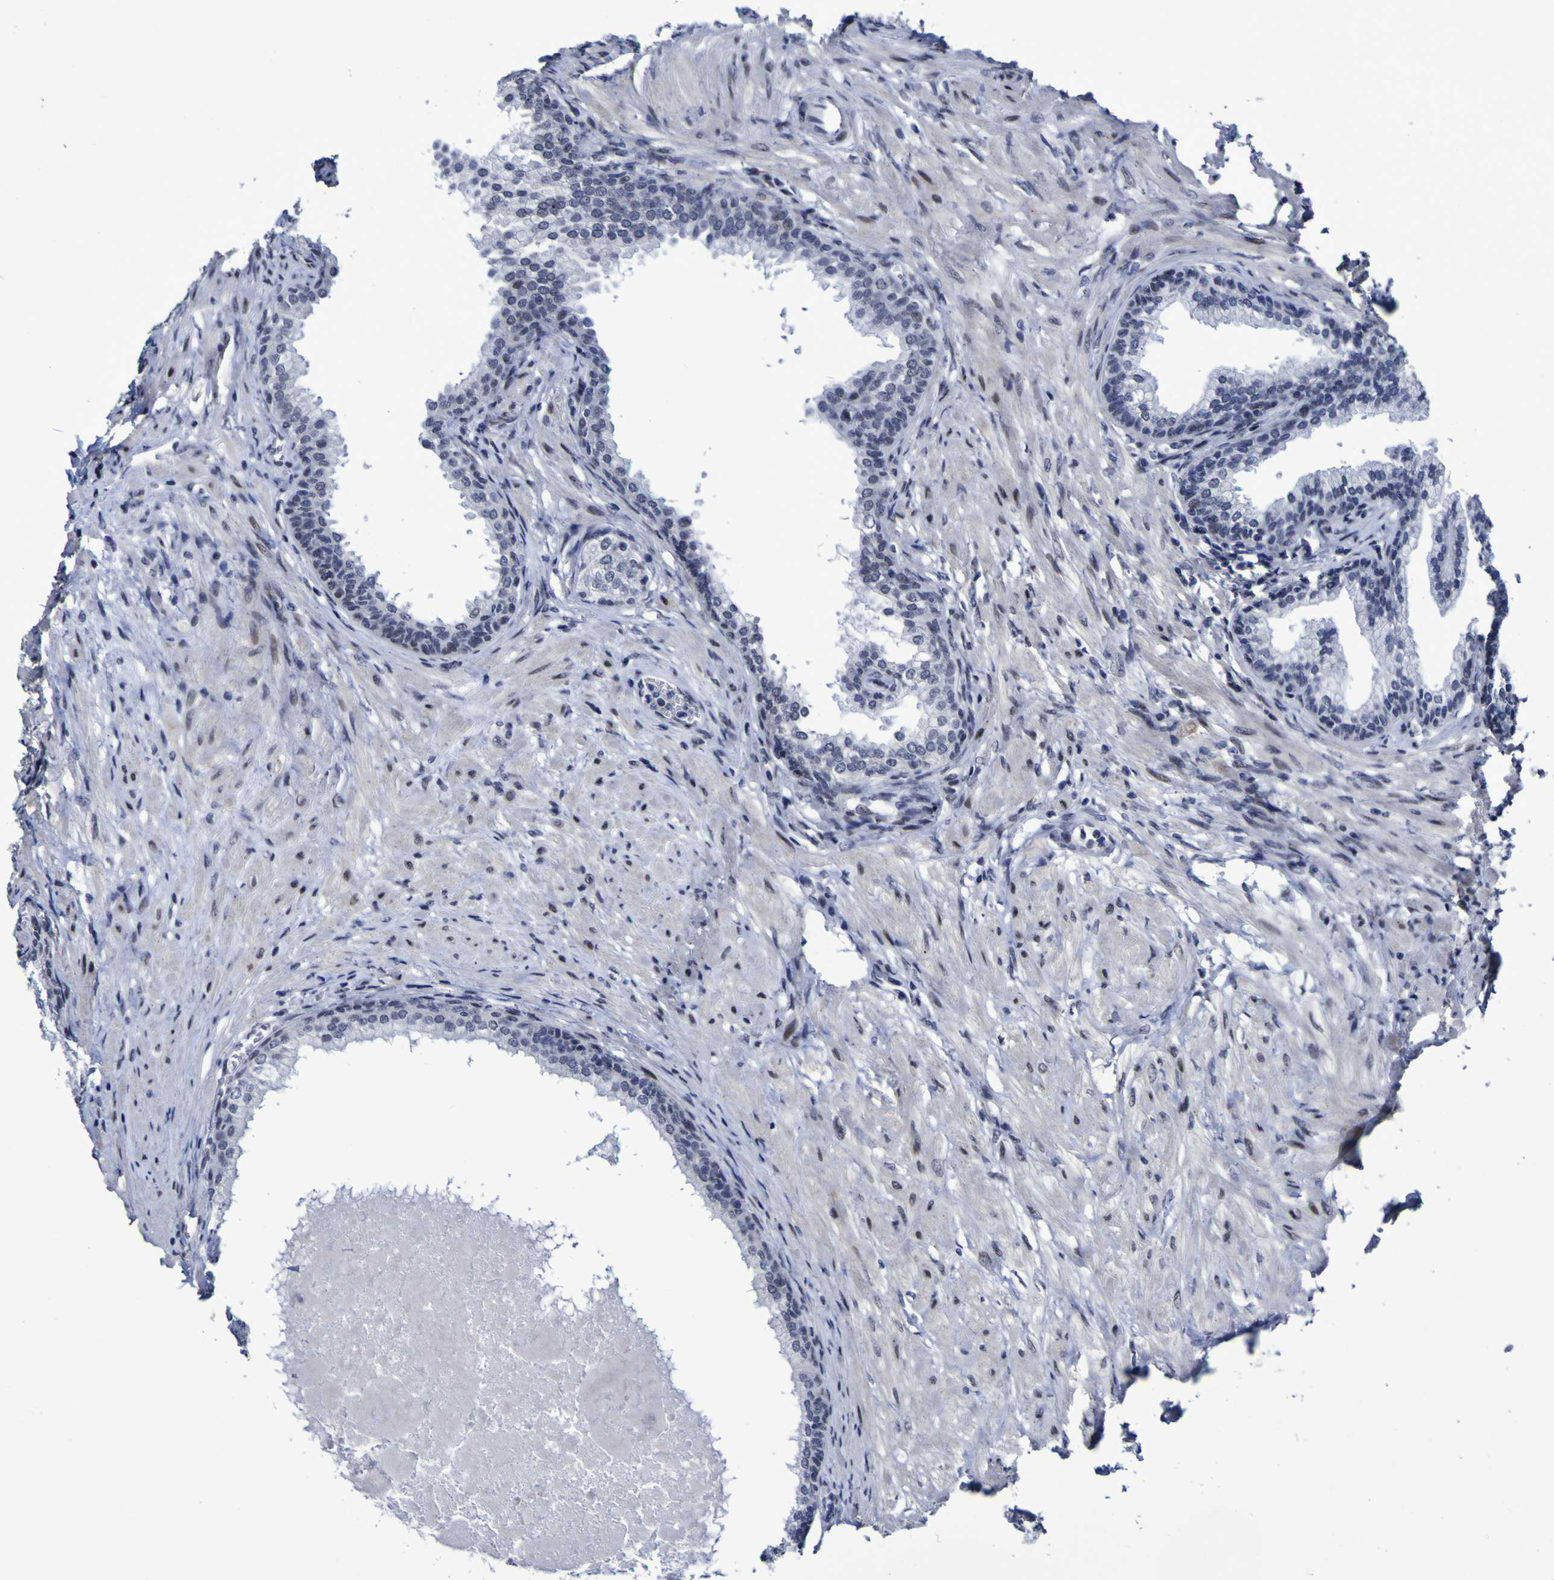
{"staining": {"intensity": "weak", "quantity": "<25%", "location": "nuclear"}, "tissue": "prostate", "cell_type": "Glandular cells", "image_type": "normal", "snomed": [{"axis": "morphology", "description": "Normal tissue, NOS"}, {"axis": "morphology", "description": "Urothelial carcinoma, Low grade"}, {"axis": "topography", "description": "Urinary bladder"}, {"axis": "topography", "description": "Prostate"}], "caption": "IHC of normal prostate displays no expression in glandular cells. (Stains: DAB immunohistochemistry (IHC) with hematoxylin counter stain, Microscopy: brightfield microscopy at high magnification).", "gene": "MBD3", "patient": {"sex": "male", "age": 60}}